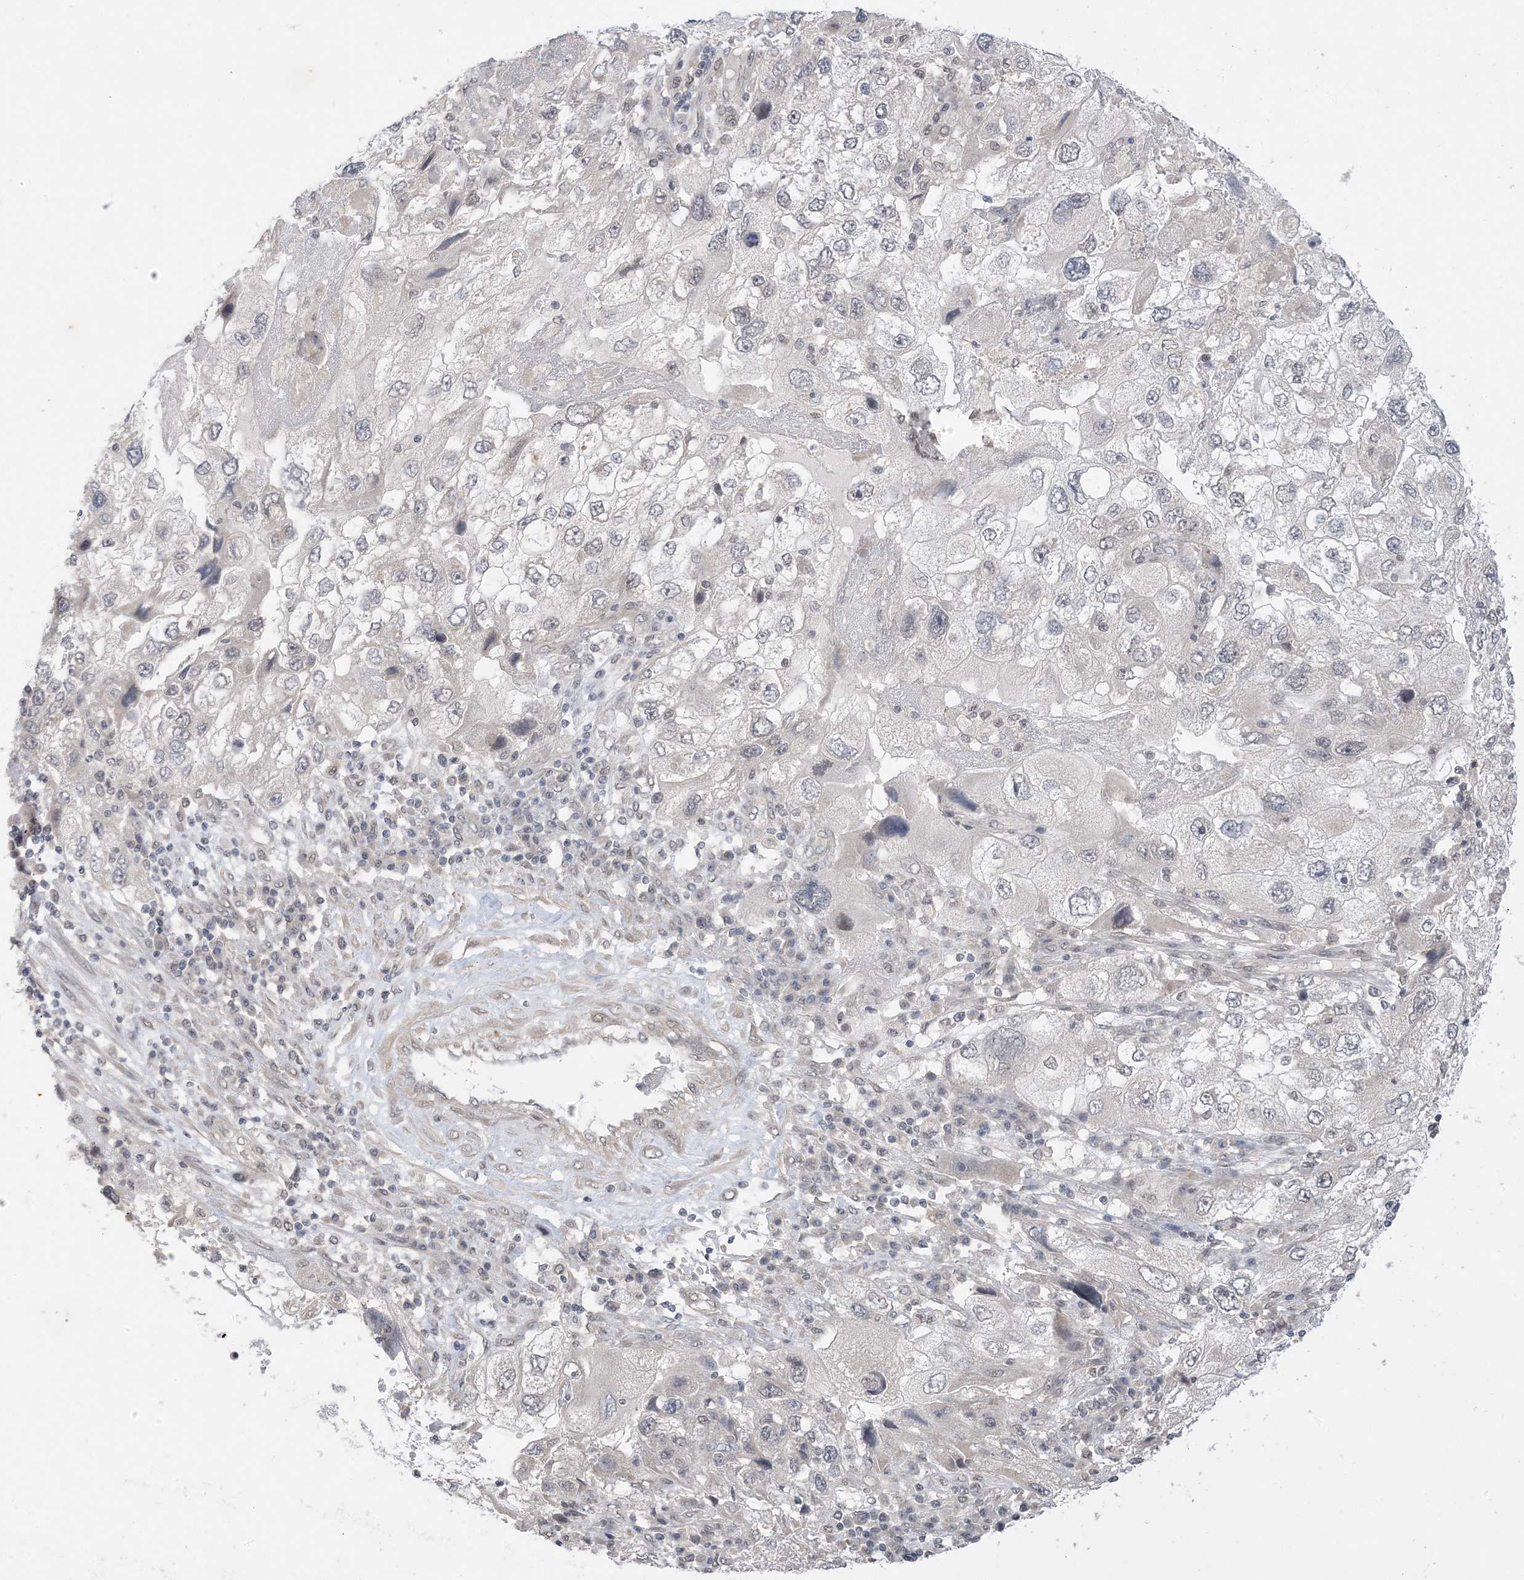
{"staining": {"intensity": "negative", "quantity": "none", "location": "none"}, "tissue": "endometrial cancer", "cell_type": "Tumor cells", "image_type": "cancer", "snomed": [{"axis": "morphology", "description": "Adenocarcinoma, NOS"}, {"axis": "topography", "description": "Endometrium"}], "caption": "A micrograph of human endometrial cancer is negative for staining in tumor cells. (DAB IHC, high magnification).", "gene": "RANBP9", "patient": {"sex": "female", "age": 49}}